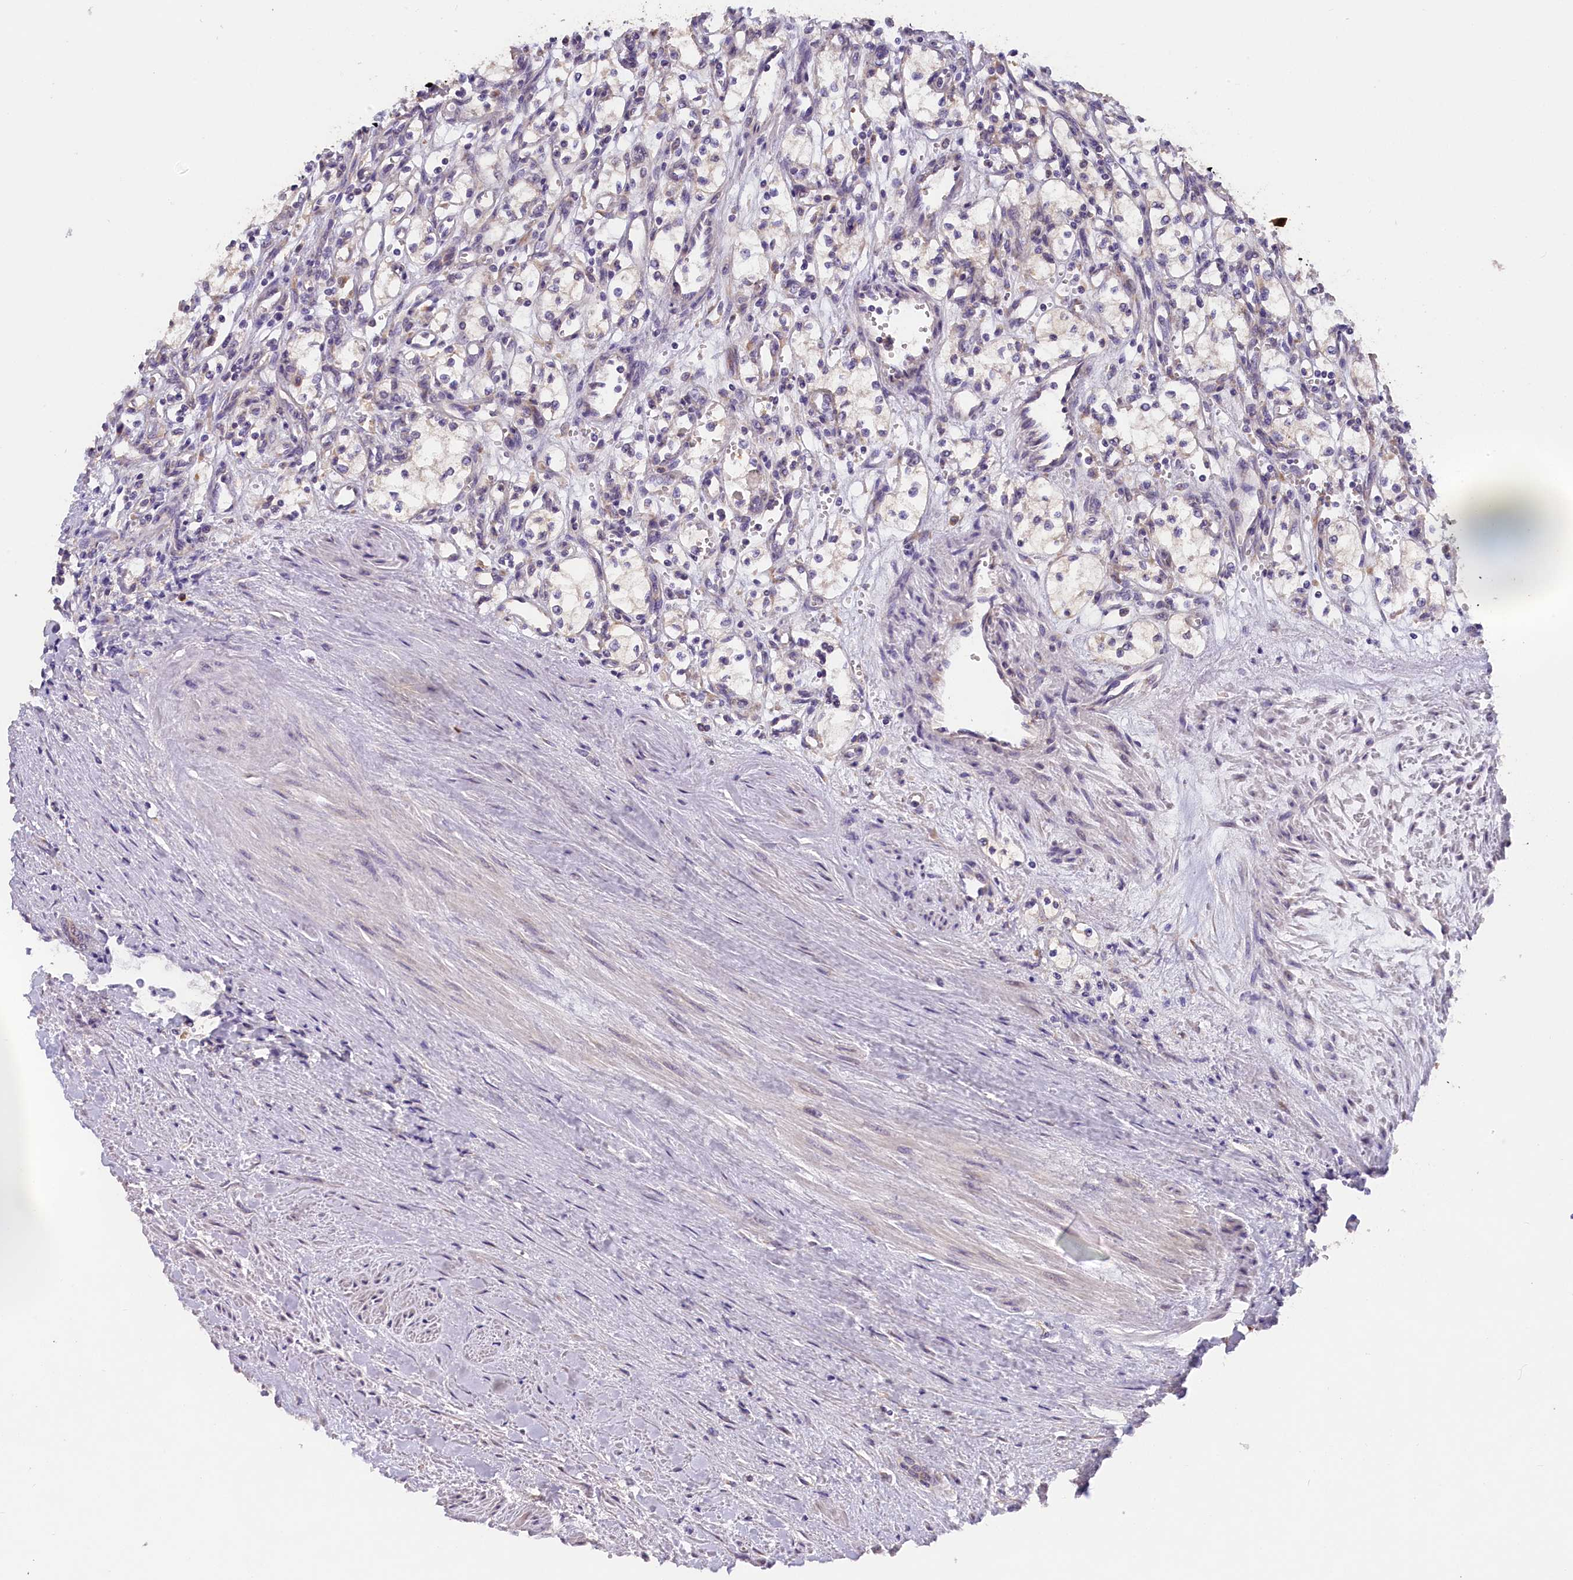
{"staining": {"intensity": "negative", "quantity": "none", "location": "none"}, "tissue": "renal cancer", "cell_type": "Tumor cells", "image_type": "cancer", "snomed": [{"axis": "morphology", "description": "Adenocarcinoma, NOS"}, {"axis": "topography", "description": "Kidney"}], "caption": "The image reveals no significant staining in tumor cells of adenocarcinoma (renal).", "gene": "ST7L", "patient": {"sex": "male", "age": 59}}